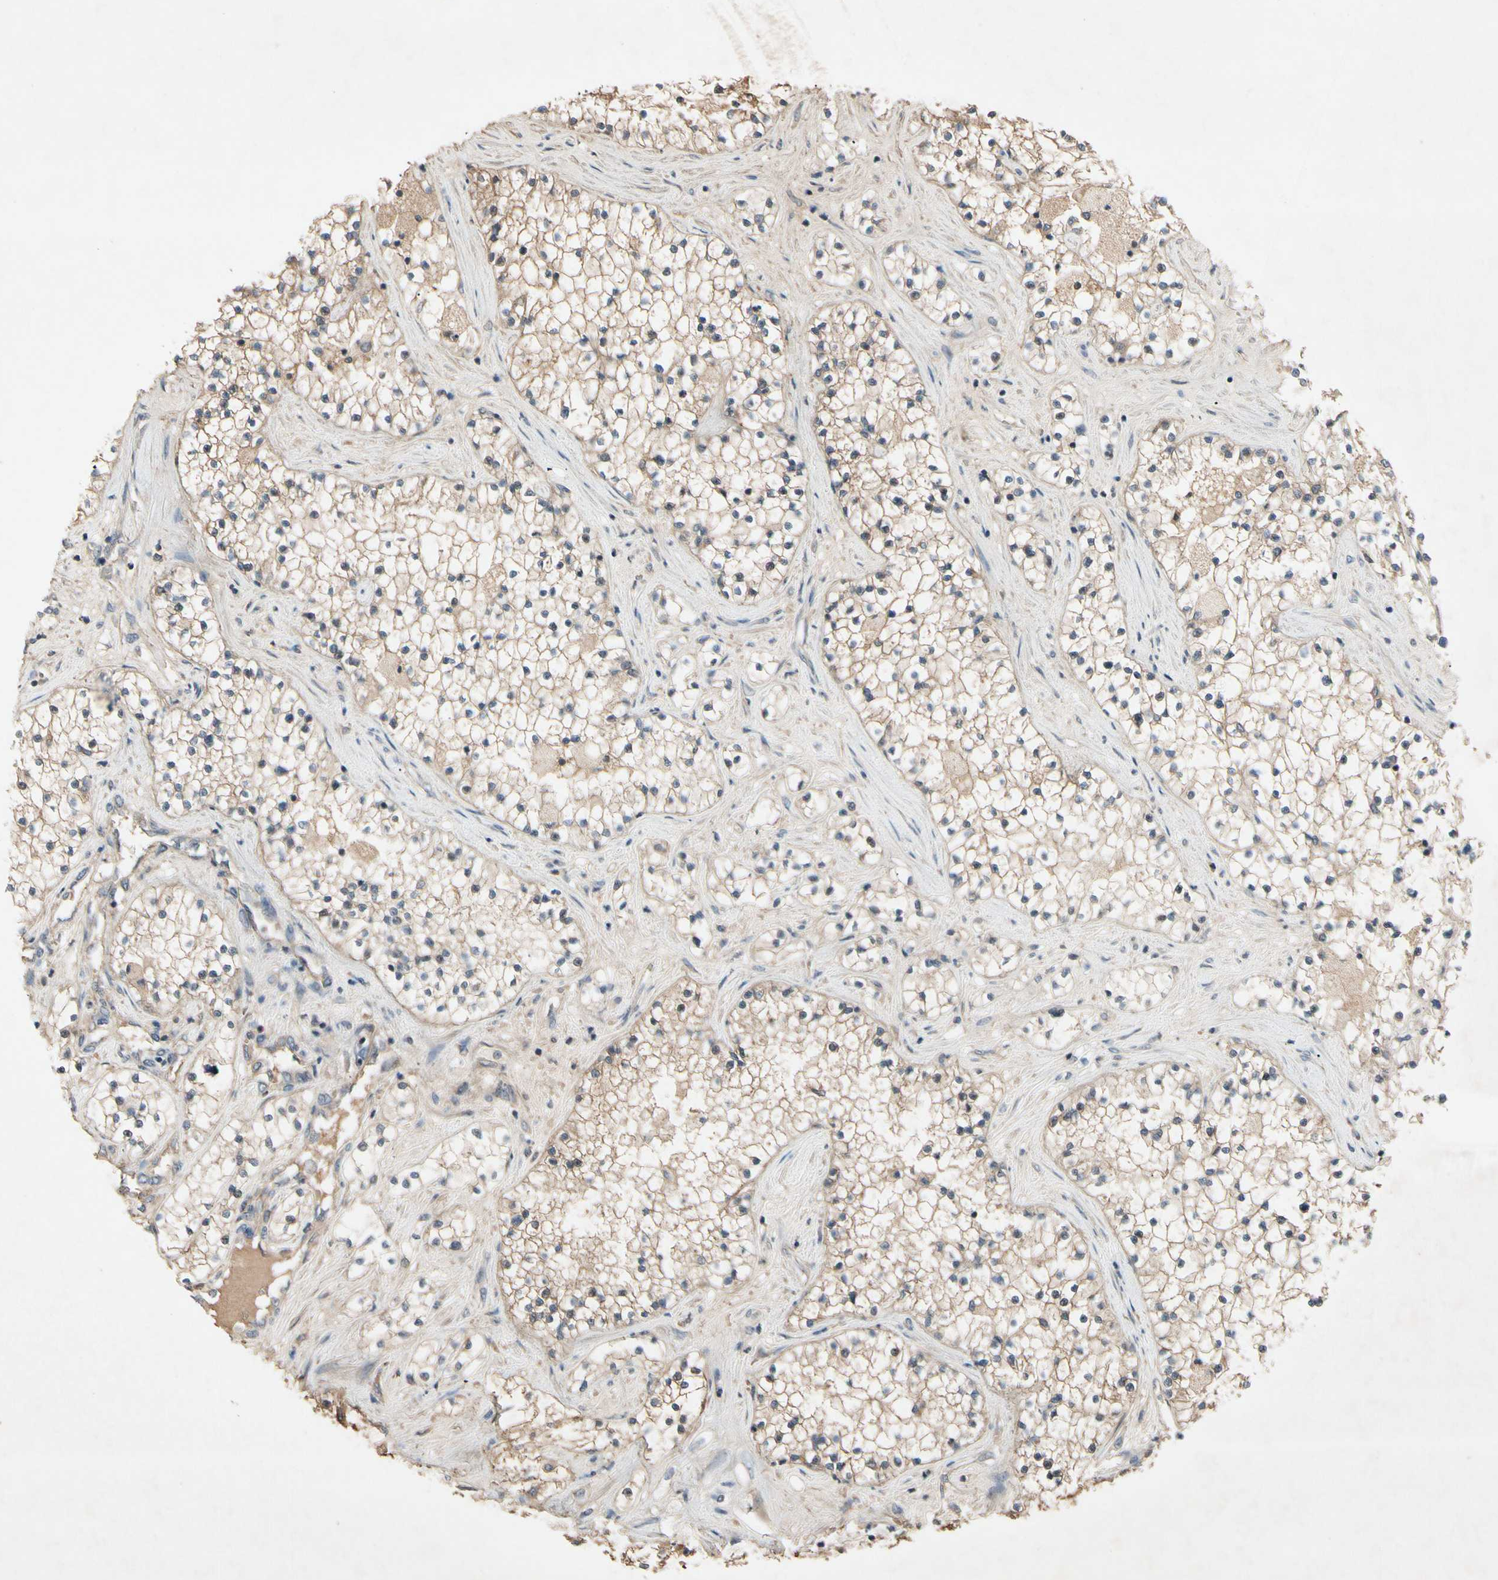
{"staining": {"intensity": "weak", "quantity": ">75%", "location": "cytoplasmic/membranous"}, "tissue": "renal cancer", "cell_type": "Tumor cells", "image_type": "cancer", "snomed": [{"axis": "morphology", "description": "Adenocarcinoma, NOS"}, {"axis": "topography", "description": "Kidney"}], "caption": "Protein expression analysis of human renal cancer (adenocarcinoma) reveals weak cytoplasmic/membranous positivity in about >75% of tumor cells. Using DAB (3,3'-diaminobenzidine) (brown) and hematoxylin (blue) stains, captured at high magnification using brightfield microscopy.", "gene": "NSF", "patient": {"sex": "male", "age": 68}}